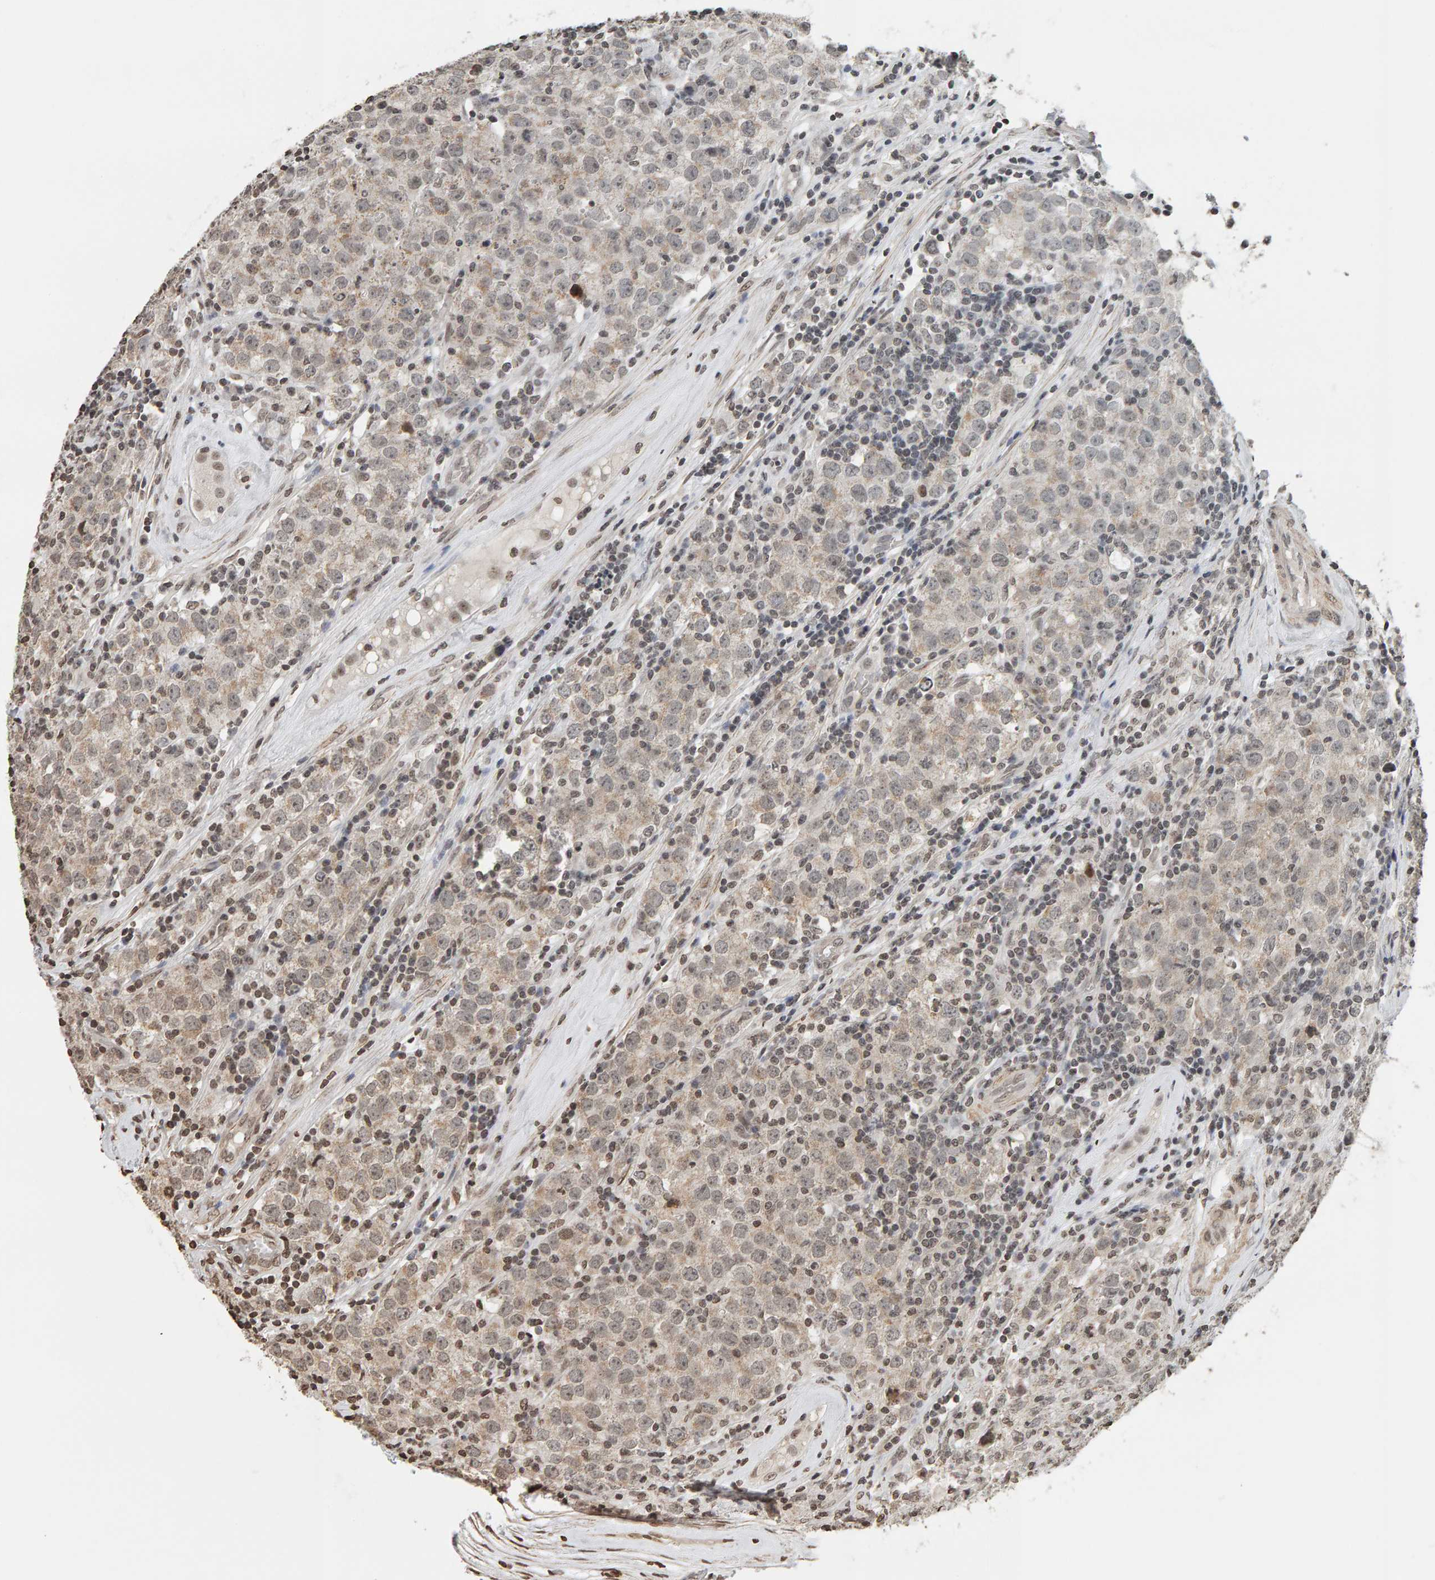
{"staining": {"intensity": "weak", "quantity": "25%-75%", "location": "cytoplasmic/membranous,nuclear"}, "tissue": "testis cancer", "cell_type": "Tumor cells", "image_type": "cancer", "snomed": [{"axis": "morphology", "description": "Seminoma, NOS"}, {"axis": "morphology", "description": "Carcinoma, Embryonal, NOS"}, {"axis": "topography", "description": "Testis"}], "caption": "Approximately 25%-75% of tumor cells in testis cancer exhibit weak cytoplasmic/membranous and nuclear protein staining as visualized by brown immunohistochemical staining.", "gene": "AFF4", "patient": {"sex": "male", "age": 28}}